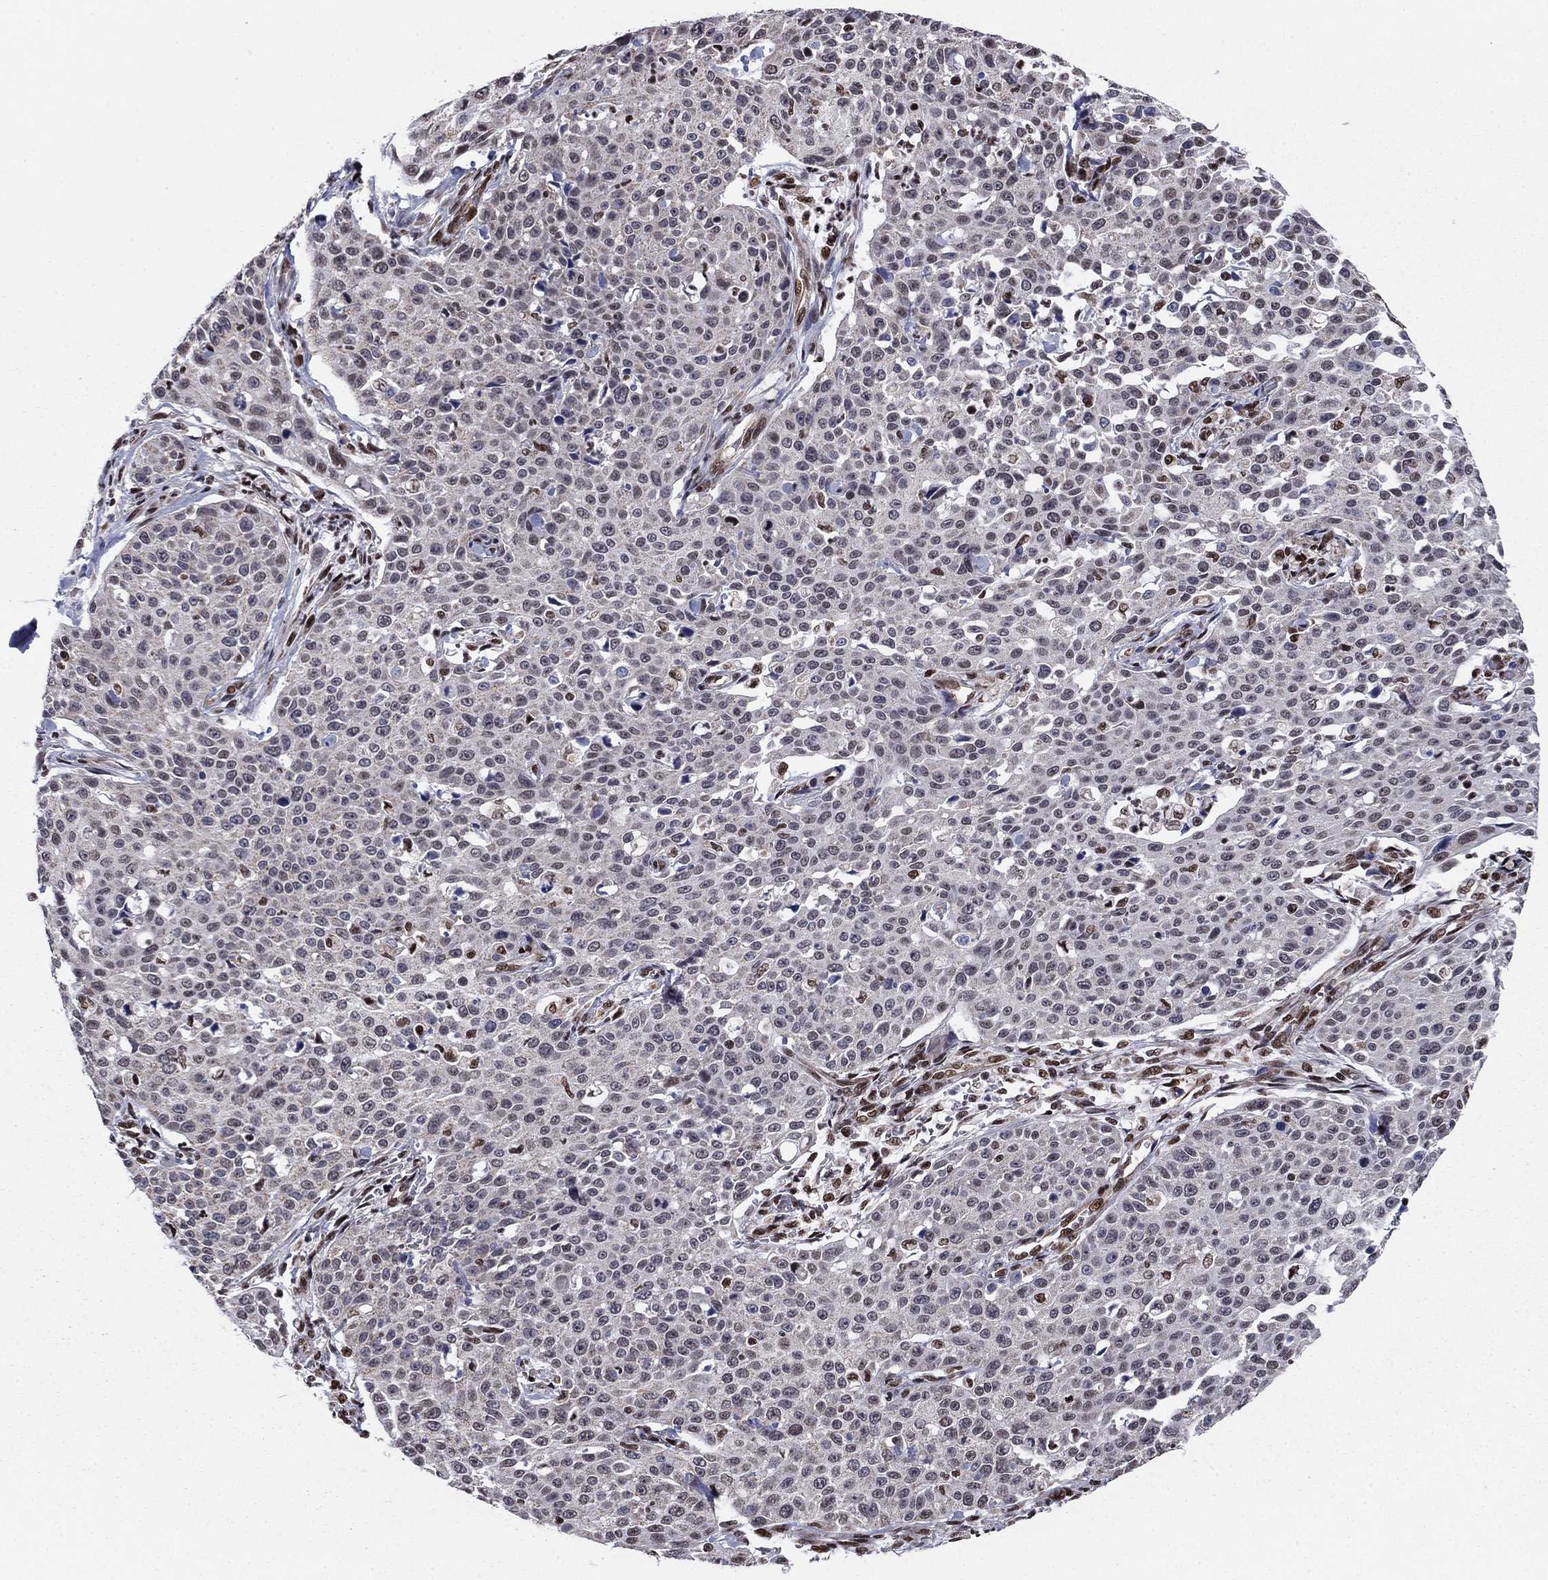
{"staining": {"intensity": "weak", "quantity": "<25%", "location": "nuclear"}, "tissue": "cervical cancer", "cell_type": "Tumor cells", "image_type": "cancer", "snomed": [{"axis": "morphology", "description": "Squamous cell carcinoma, NOS"}, {"axis": "topography", "description": "Cervix"}], "caption": "Tumor cells show no significant protein staining in cervical cancer. (Stains: DAB (3,3'-diaminobenzidine) IHC with hematoxylin counter stain, Microscopy: brightfield microscopy at high magnification).", "gene": "N4BP2", "patient": {"sex": "female", "age": 26}}